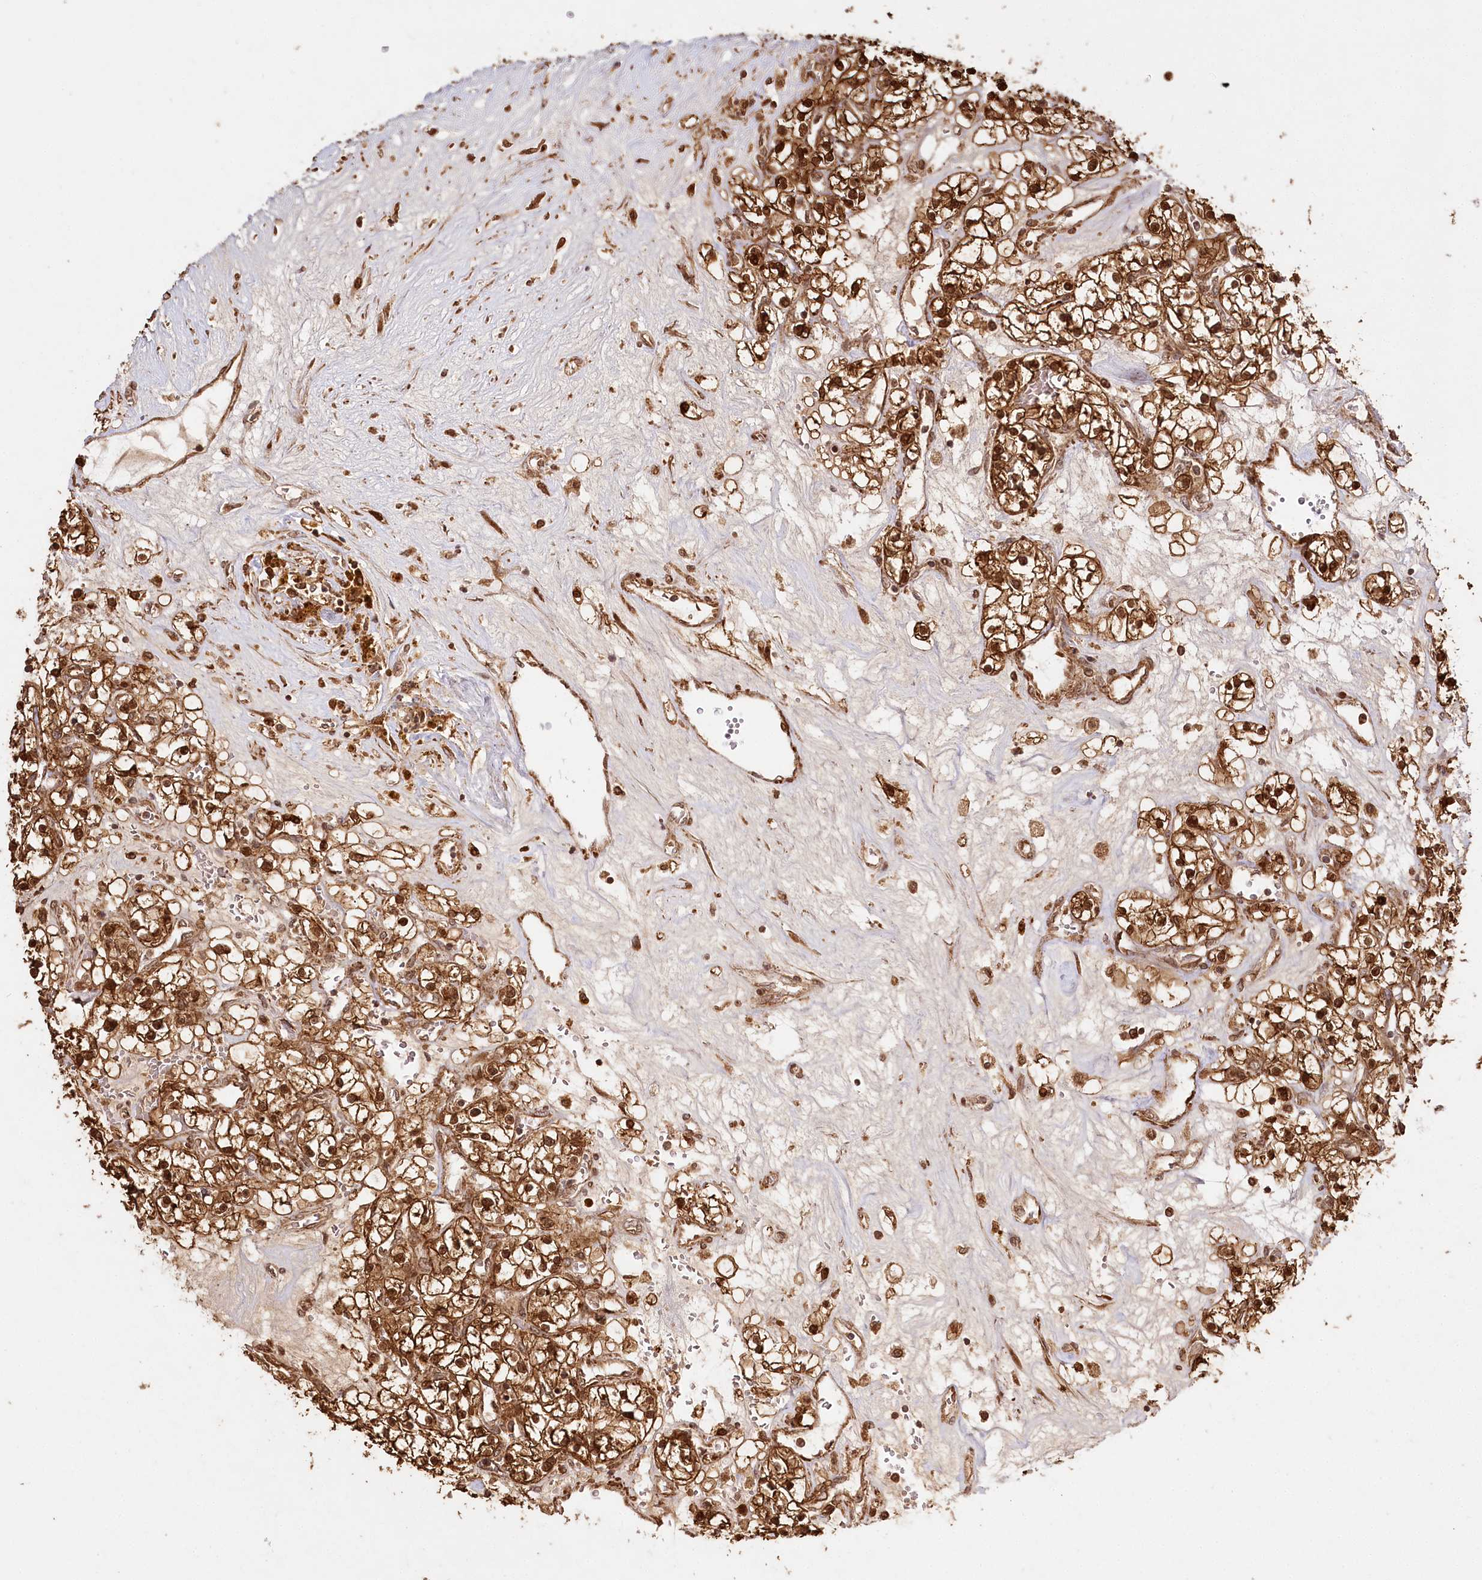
{"staining": {"intensity": "strong", "quantity": ">75%", "location": "cytoplasmic/membranous,nuclear"}, "tissue": "renal cancer", "cell_type": "Tumor cells", "image_type": "cancer", "snomed": [{"axis": "morphology", "description": "Normal tissue, NOS"}, {"axis": "morphology", "description": "Adenocarcinoma, NOS"}, {"axis": "topography", "description": "Kidney"}], "caption": "Brown immunohistochemical staining in human renal cancer (adenocarcinoma) exhibits strong cytoplasmic/membranous and nuclear staining in about >75% of tumor cells. The staining was performed using DAB to visualize the protein expression in brown, while the nuclei were stained in blue with hematoxylin (Magnification: 20x).", "gene": "ULK2", "patient": {"sex": "male", "age": 68}}